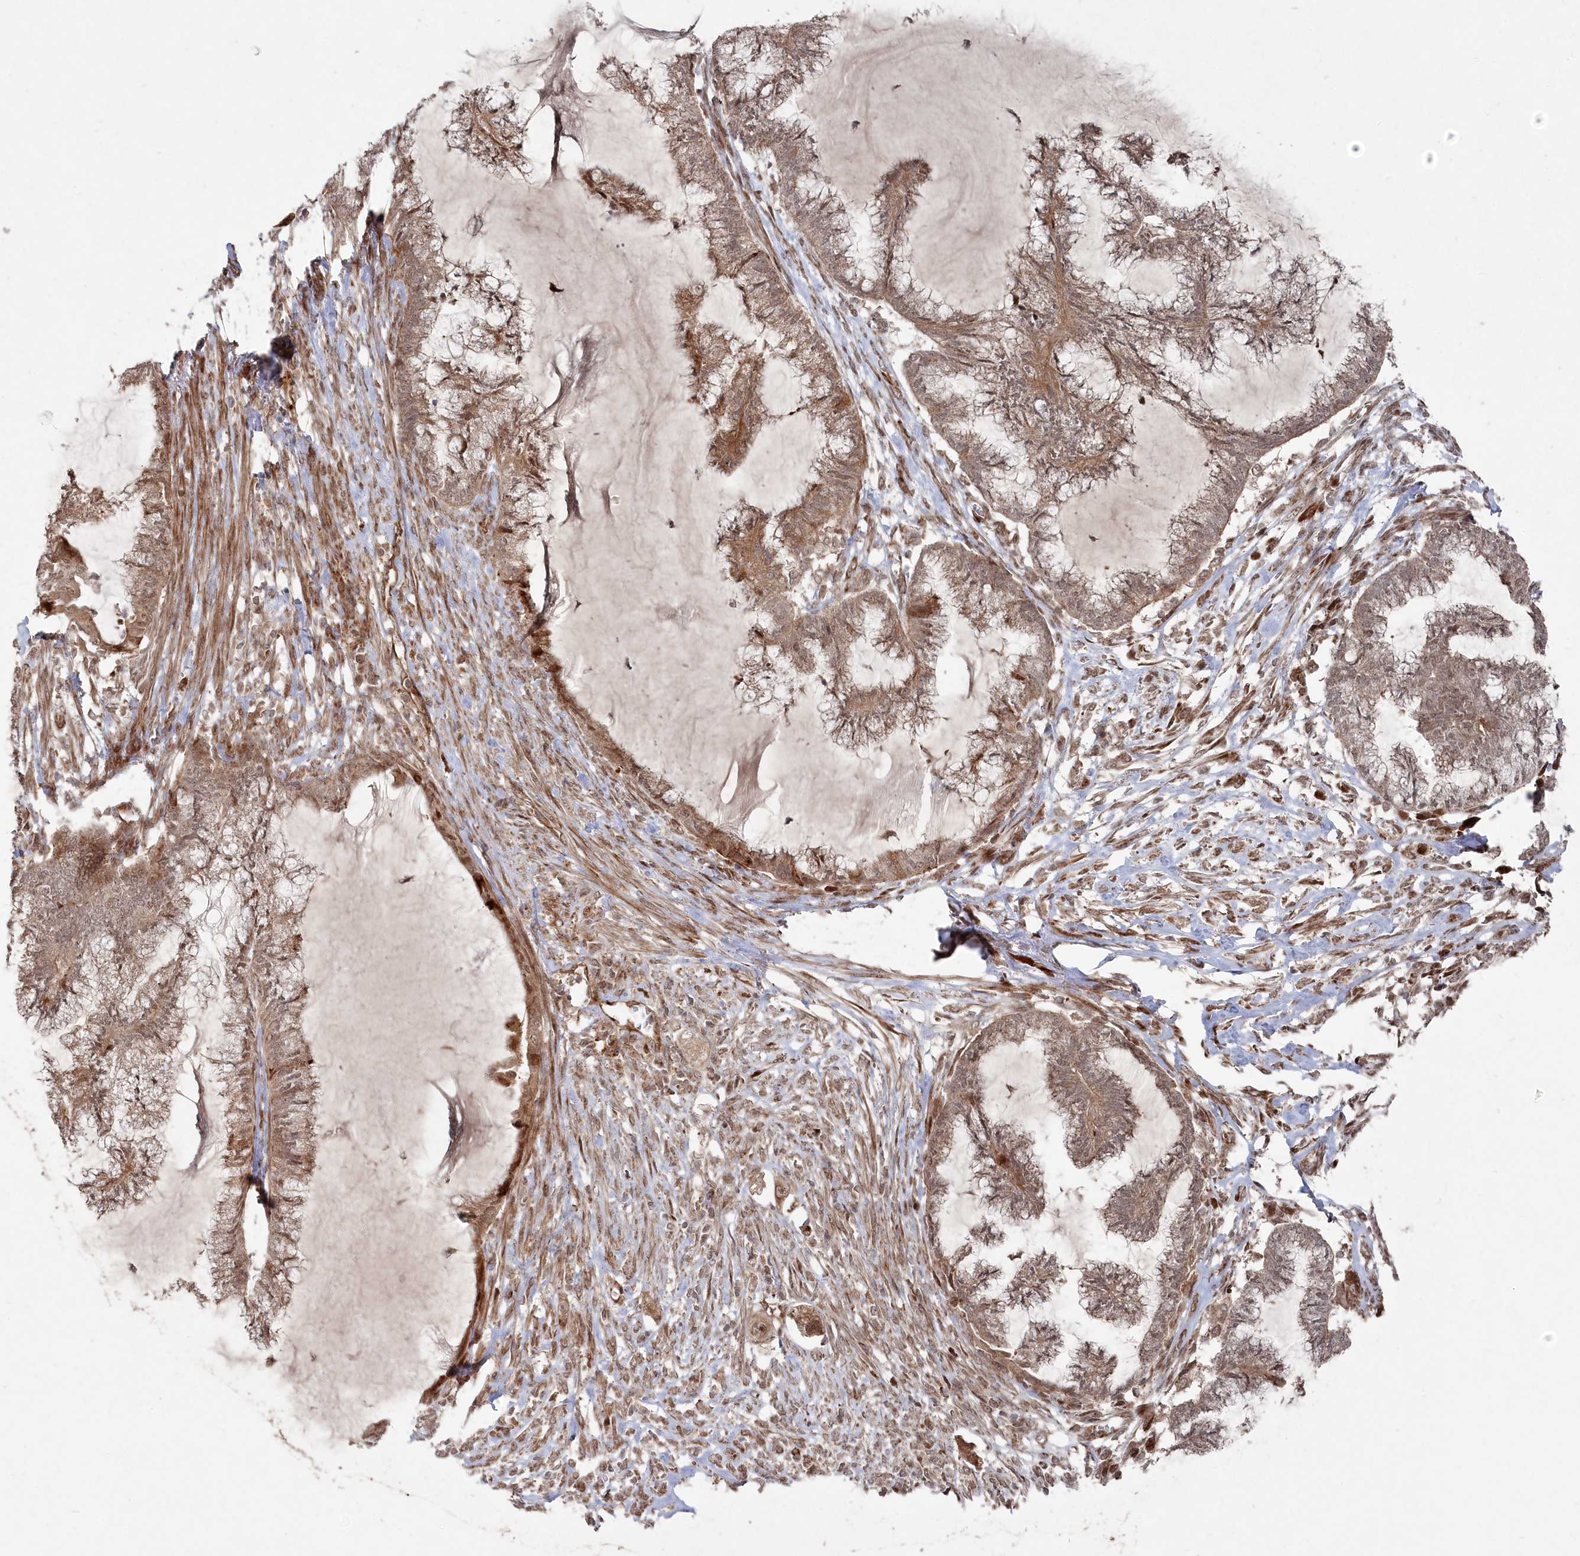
{"staining": {"intensity": "moderate", "quantity": ">75%", "location": "cytoplasmic/membranous,nuclear"}, "tissue": "endometrial cancer", "cell_type": "Tumor cells", "image_type": "cancer", "snomed": [{"axis": "morphology", "description": "Adenocarcinoma, NOS"}, {"axis": "topography", "description": "Endometrium"}], "caption": "Immunohistochemical staining of human endometrial cancer exhibits medium levels of moderate cytoplasmic/membranous and nuclear protein expression in approximately >75% of tumor cells.", "gene": "POLR3A", "patient": {"sex": "female", "age": 86}}